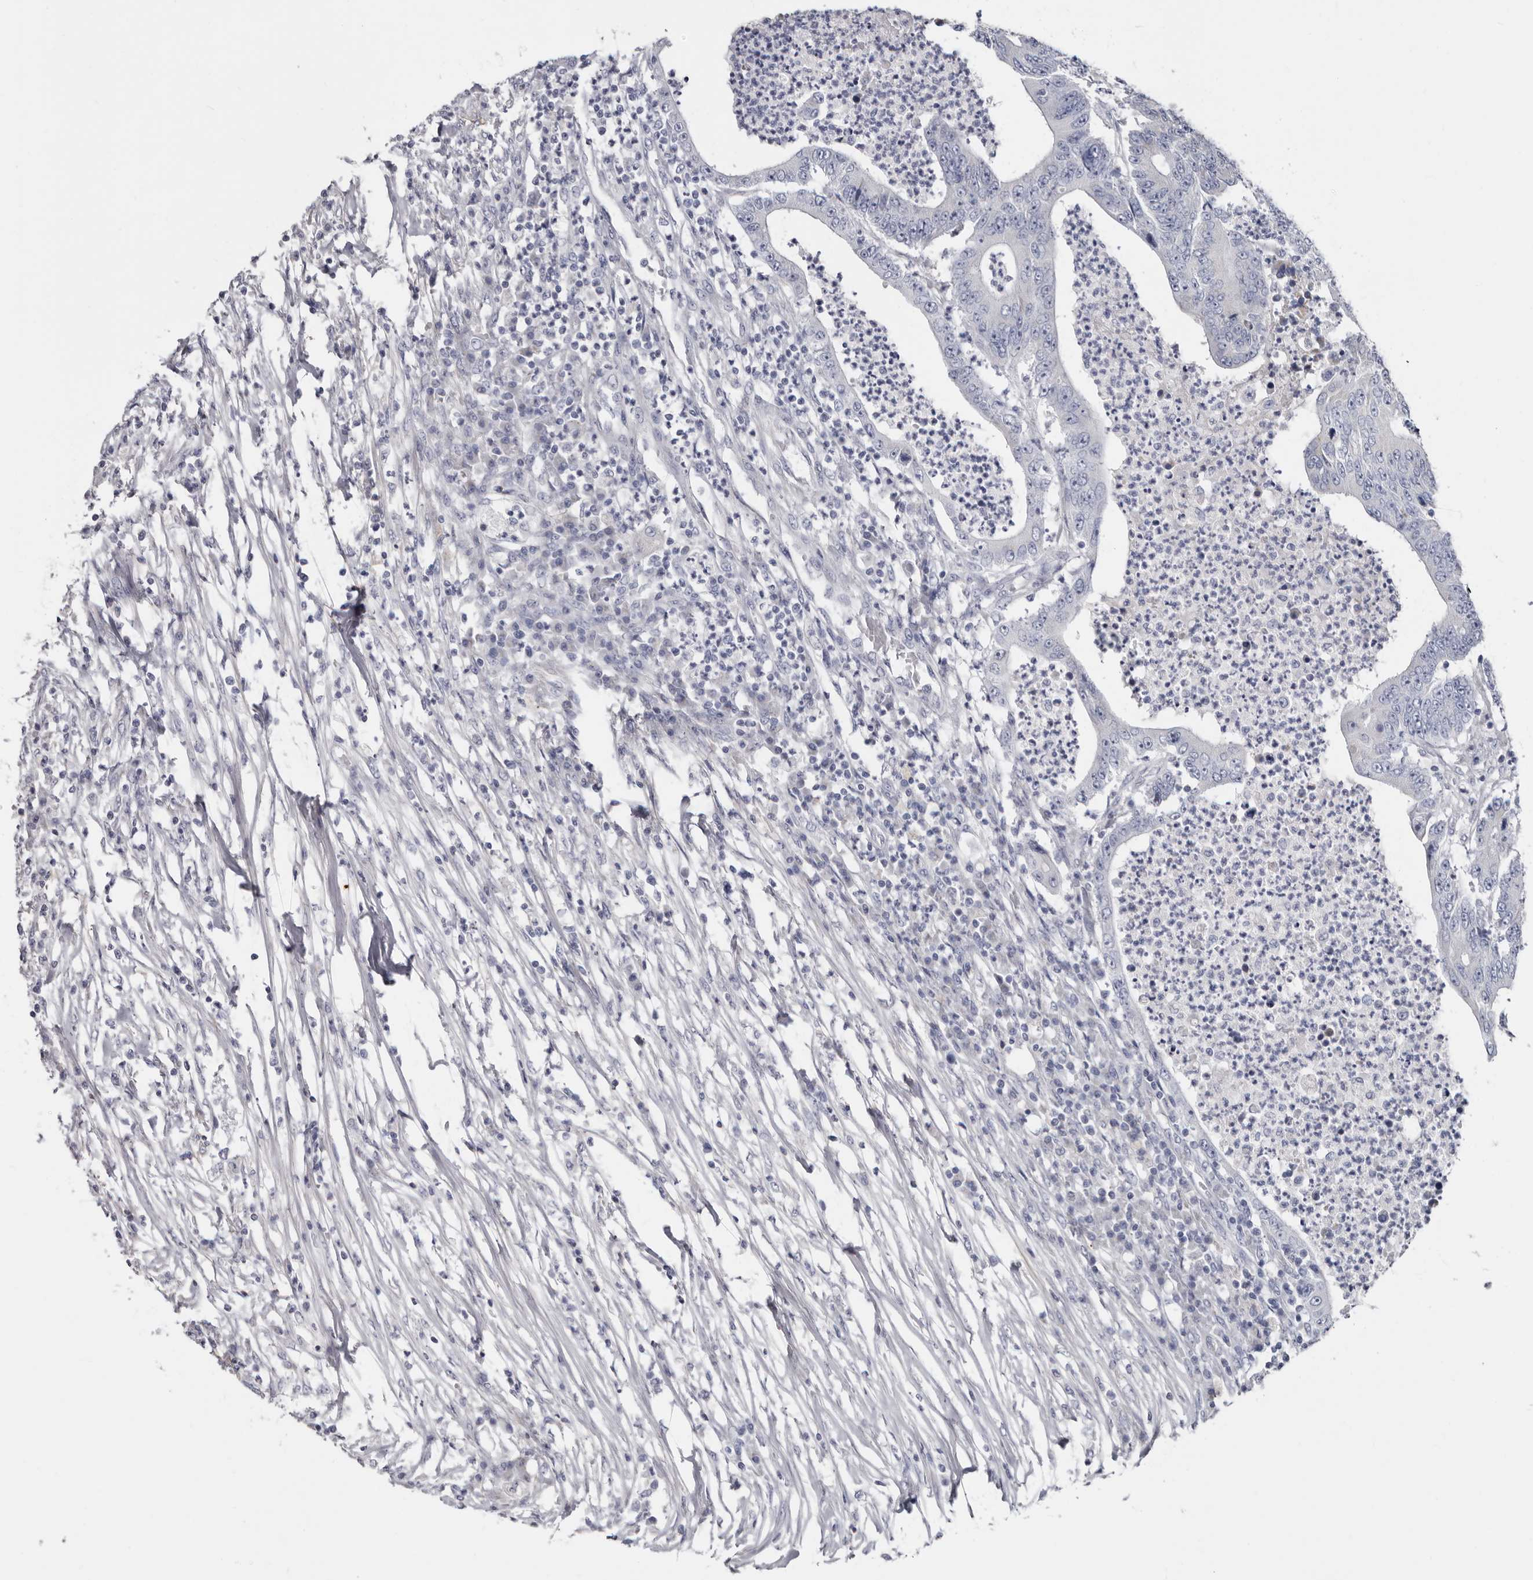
{"staining": {"intensity": "negative", "quantity": "none", "location": "none"}, "tissue": "colorectal cancer", "cell_type": "Tumor cells", "image_type": "cancer", "snomed": [{"axis": "morphology", "description": "Adenocarcinoma, NOS"}, {"axis": "topography", "description": "Colon"}], "caption": "Micrograph shows no significant protein staining in tumor cells of colorectal cancer (adenocarcinoma). (DAB immunohistochemistry with hematoxylin counter stain).", "gene": "RSPO2", "patient": {"sex": "male", "age": 83}}